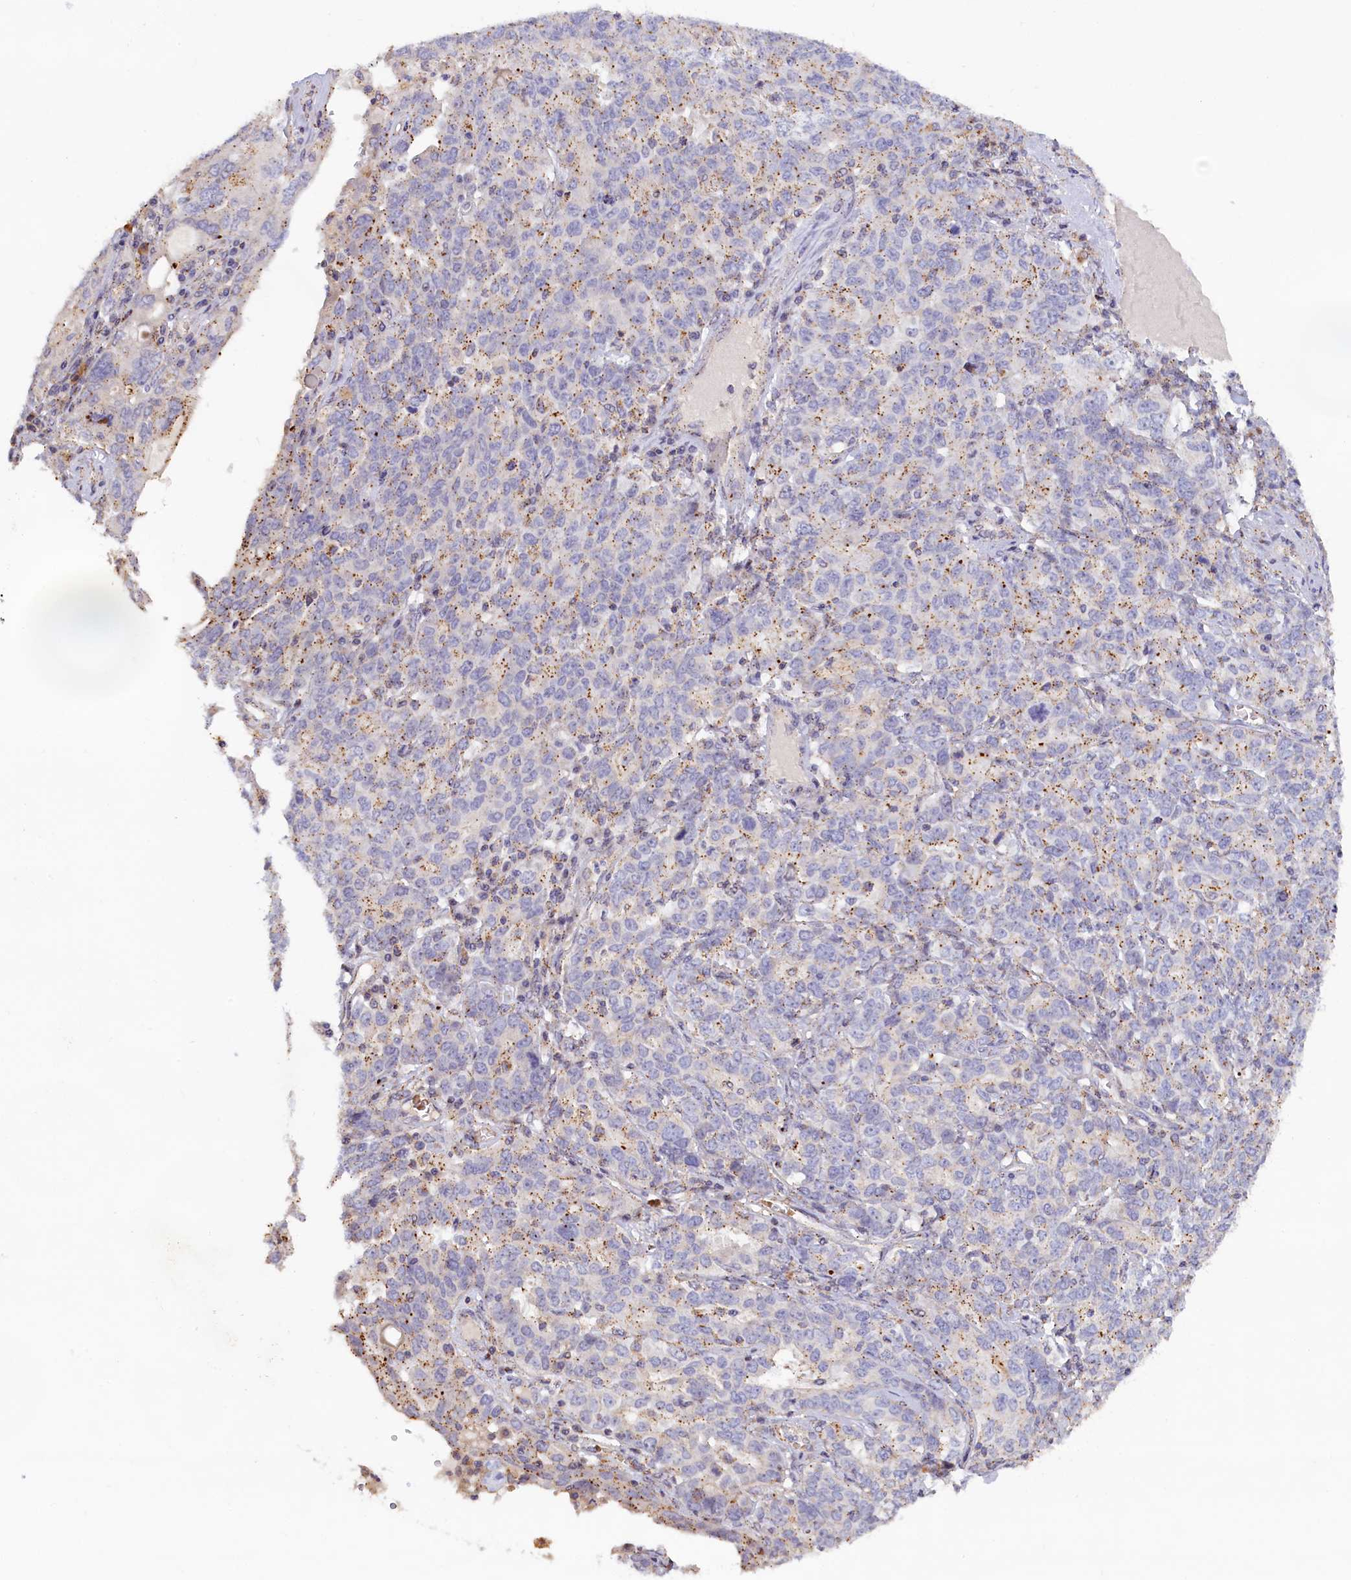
{"staining": {"intensity": "weak", "quantity": ">75%", "location": "cytoplasmic/membranous"}, "tissue": "ovarian cancer", "cell_type": "Tumor cells", "image_type": "cancer", "snomed": [{"axis": "morphology", "description": "Carcinoma, endometroid"}, {"axis": "topography", "description": "Ovary"}], "caption": "High-magnification brightfield microscopy of ovarian cancer (endometroid carcinoma) stained with DAB (brown) and counterstained with hematoxylin (blue). tumor cells exhibit weak cytoplasmic/membranous expression is identified in approximately>75% of cells.", "gene": "HYKK", "patient": {"sex": "female", "age": 62}}